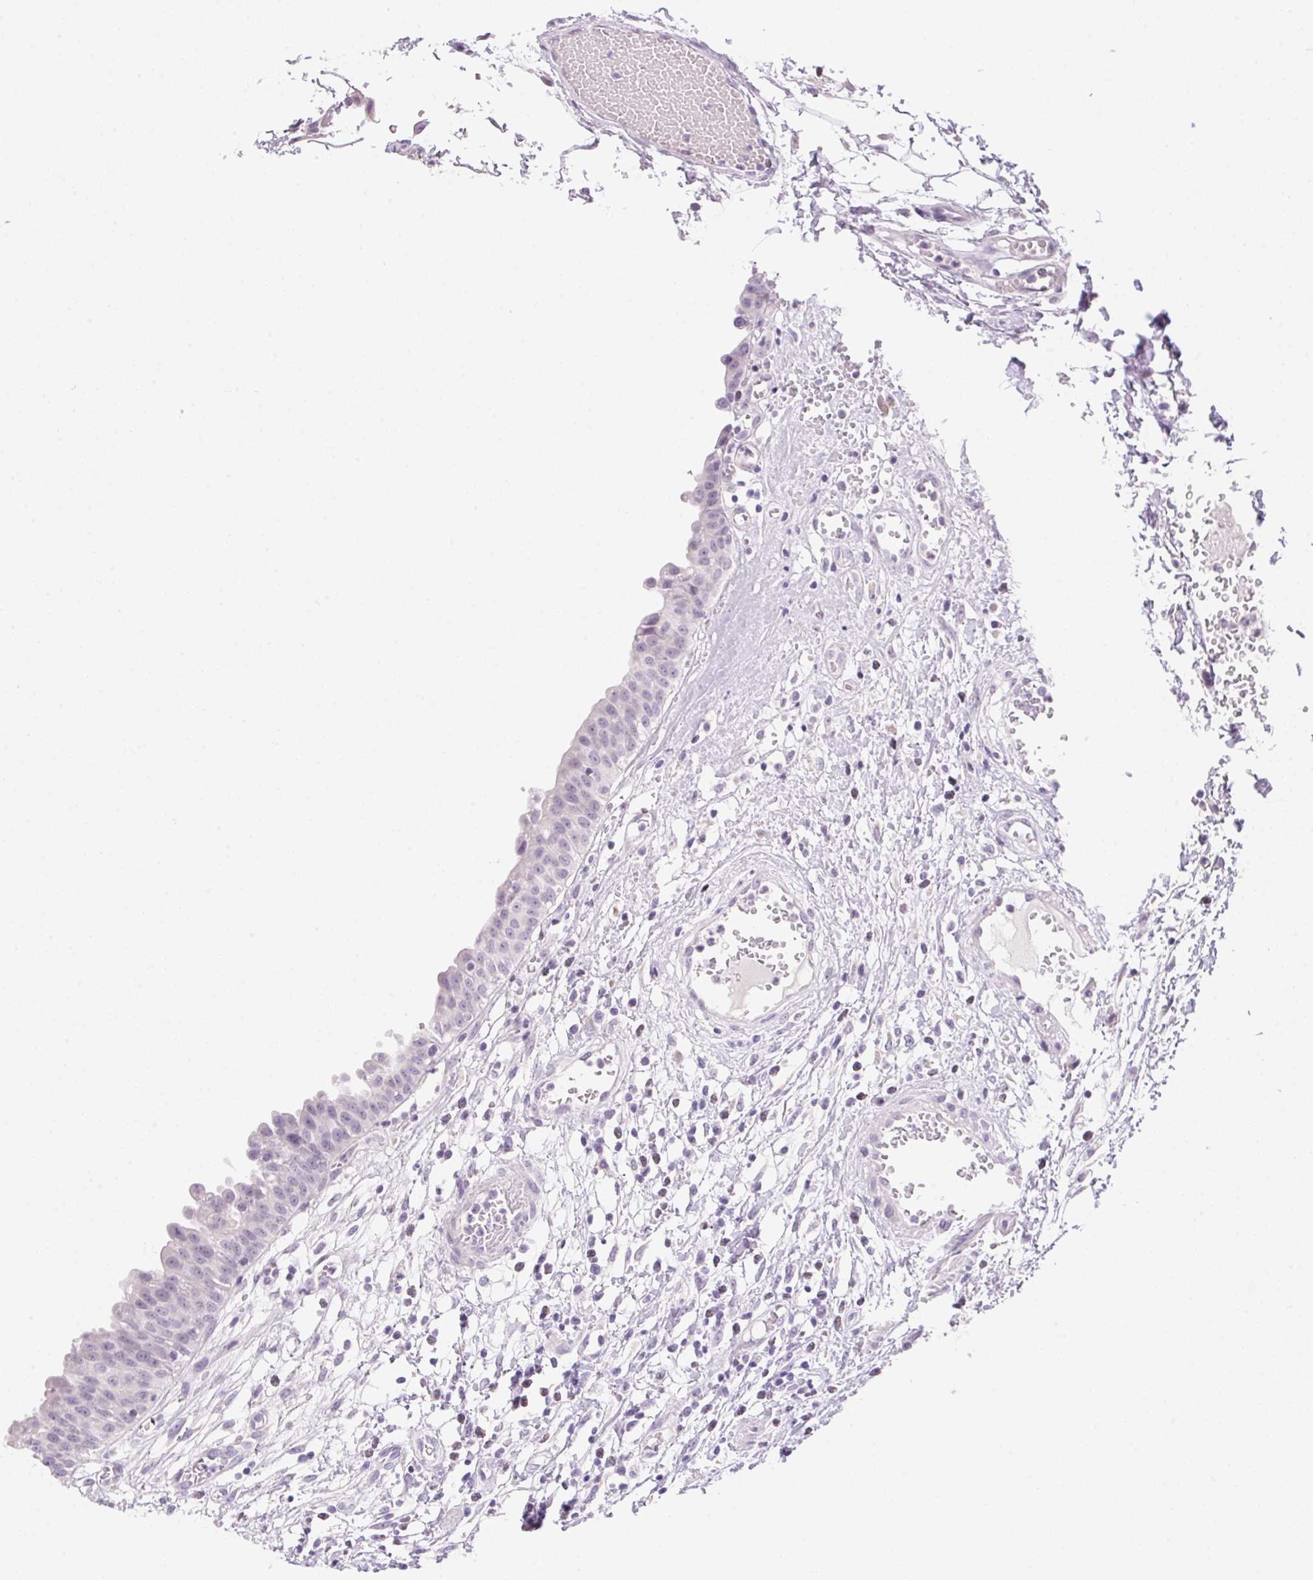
{"staining": {"intensity": "strong", "quantity": "25%-75%", "location": "cytoplasmic/membranous"}, "tissue": "urinary bladder", "cell_type": "Urothelial cells", "image_type": "normal", "snomed": [{"axis": "morphology", "description": "Normal tissue, NOS"}, {"axis": "topography", "description": "Urinary bladder"}], "caption": "A brown stain labels strong cytoplasmic/membranous expression of a protein in urothelial cells of benign human urinary bladder. (DAB IHC, brown staining for protein, blue staining for nuclei).", "gene": "TEKT1", "patient": {"sex": "male", "age": 64}}